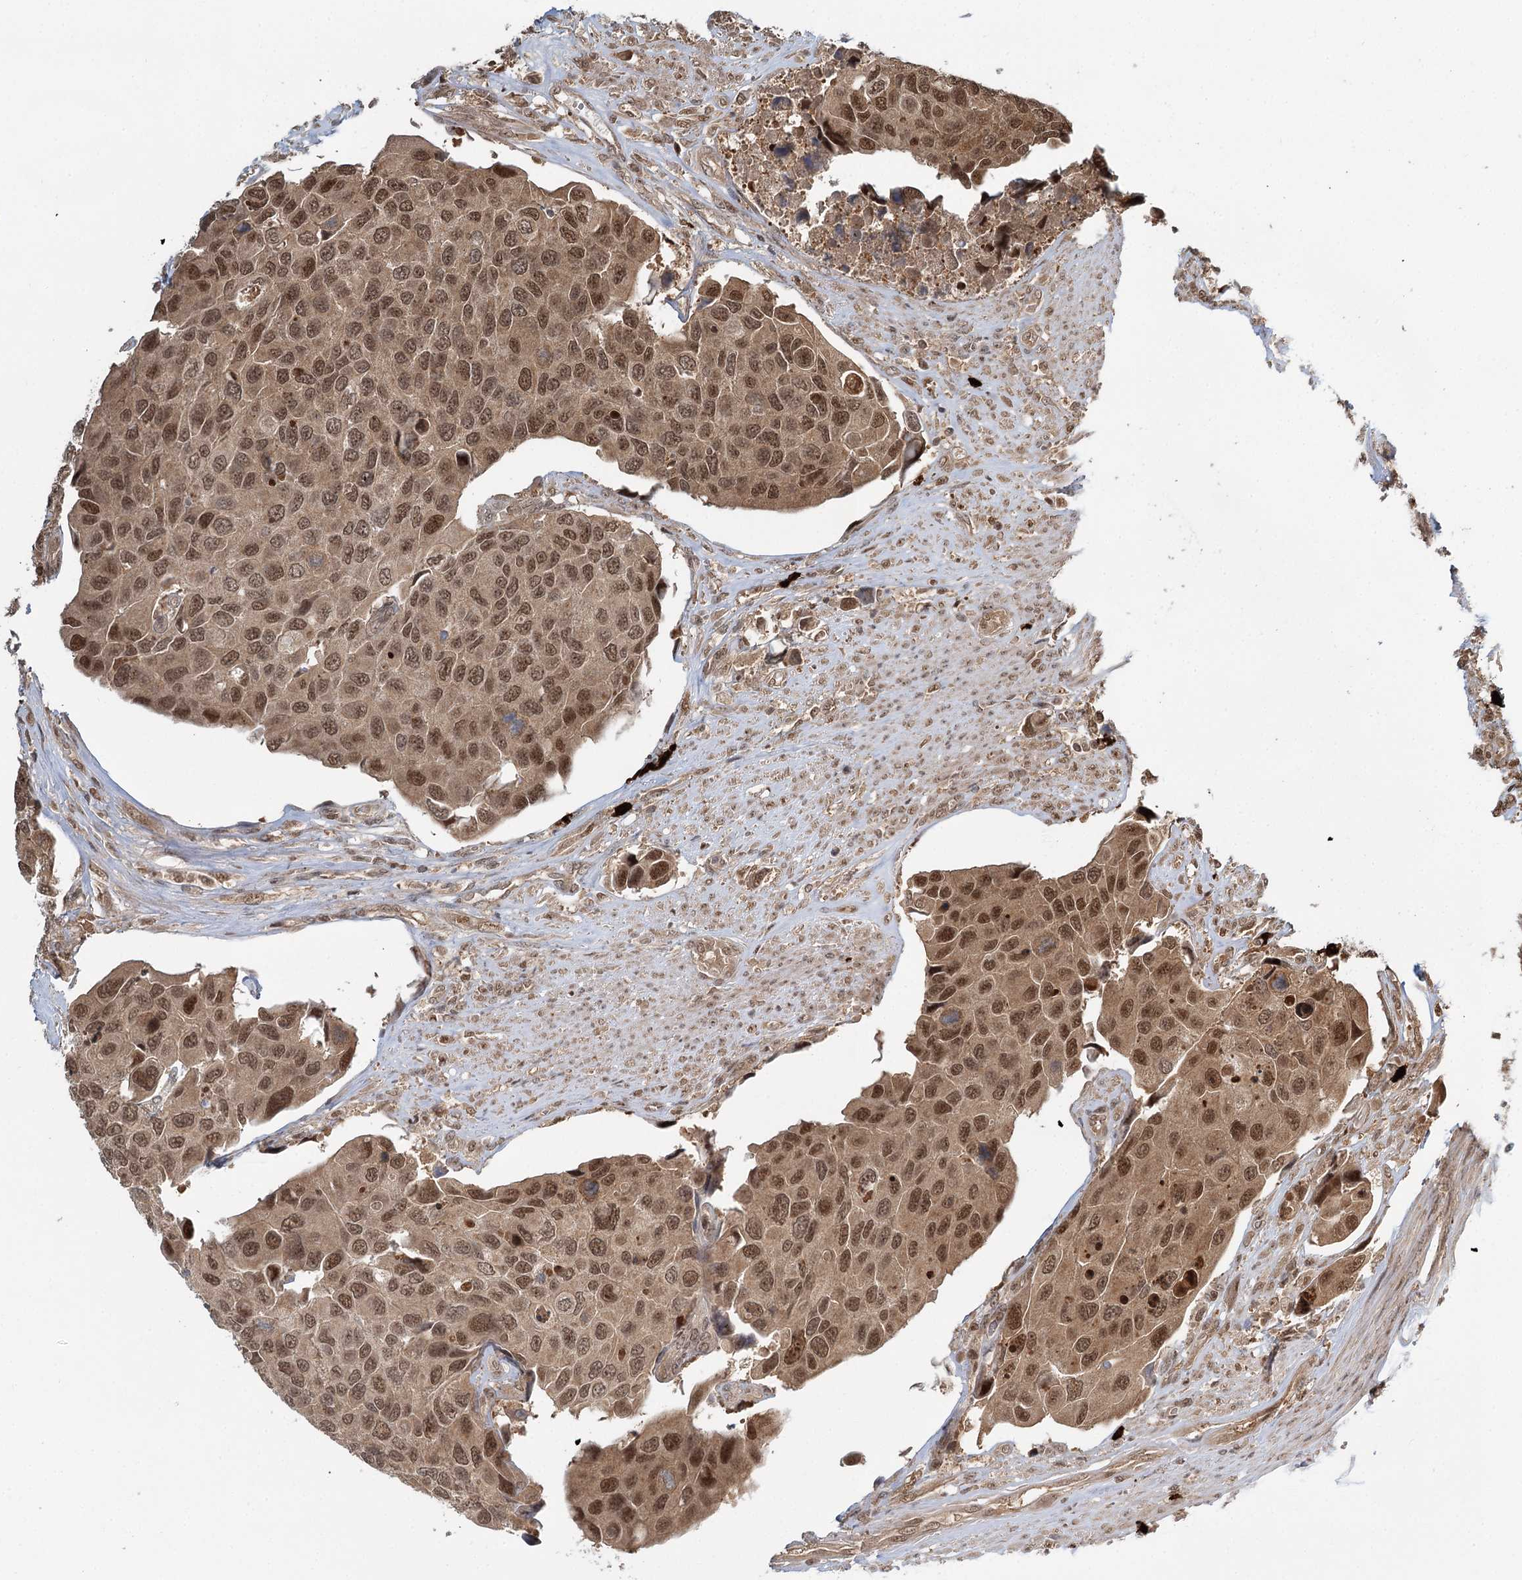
{"staining": {"intensity": "moderate", "quantity": ">75%", "location": "cytoplasmic/membranous,nuclear"}, "tissue": "urothelial cancer", "cell_type": "Tumor cells", "image_type": "cancer", "snomed": [{"axis": "morphology", "description": "Urothelial carcinoma, High grade"}, {"axis": "topography", "description": "Urinary bladder"}], "caption": "Protein staining displays moderate cytoplasmic/membranous and nuclear staining in approximately >75% of tumor cells in high-grade urothelial carcinoma.", "gene": "N6AMT1", "patient": {"sex": "male", "age": 74}}